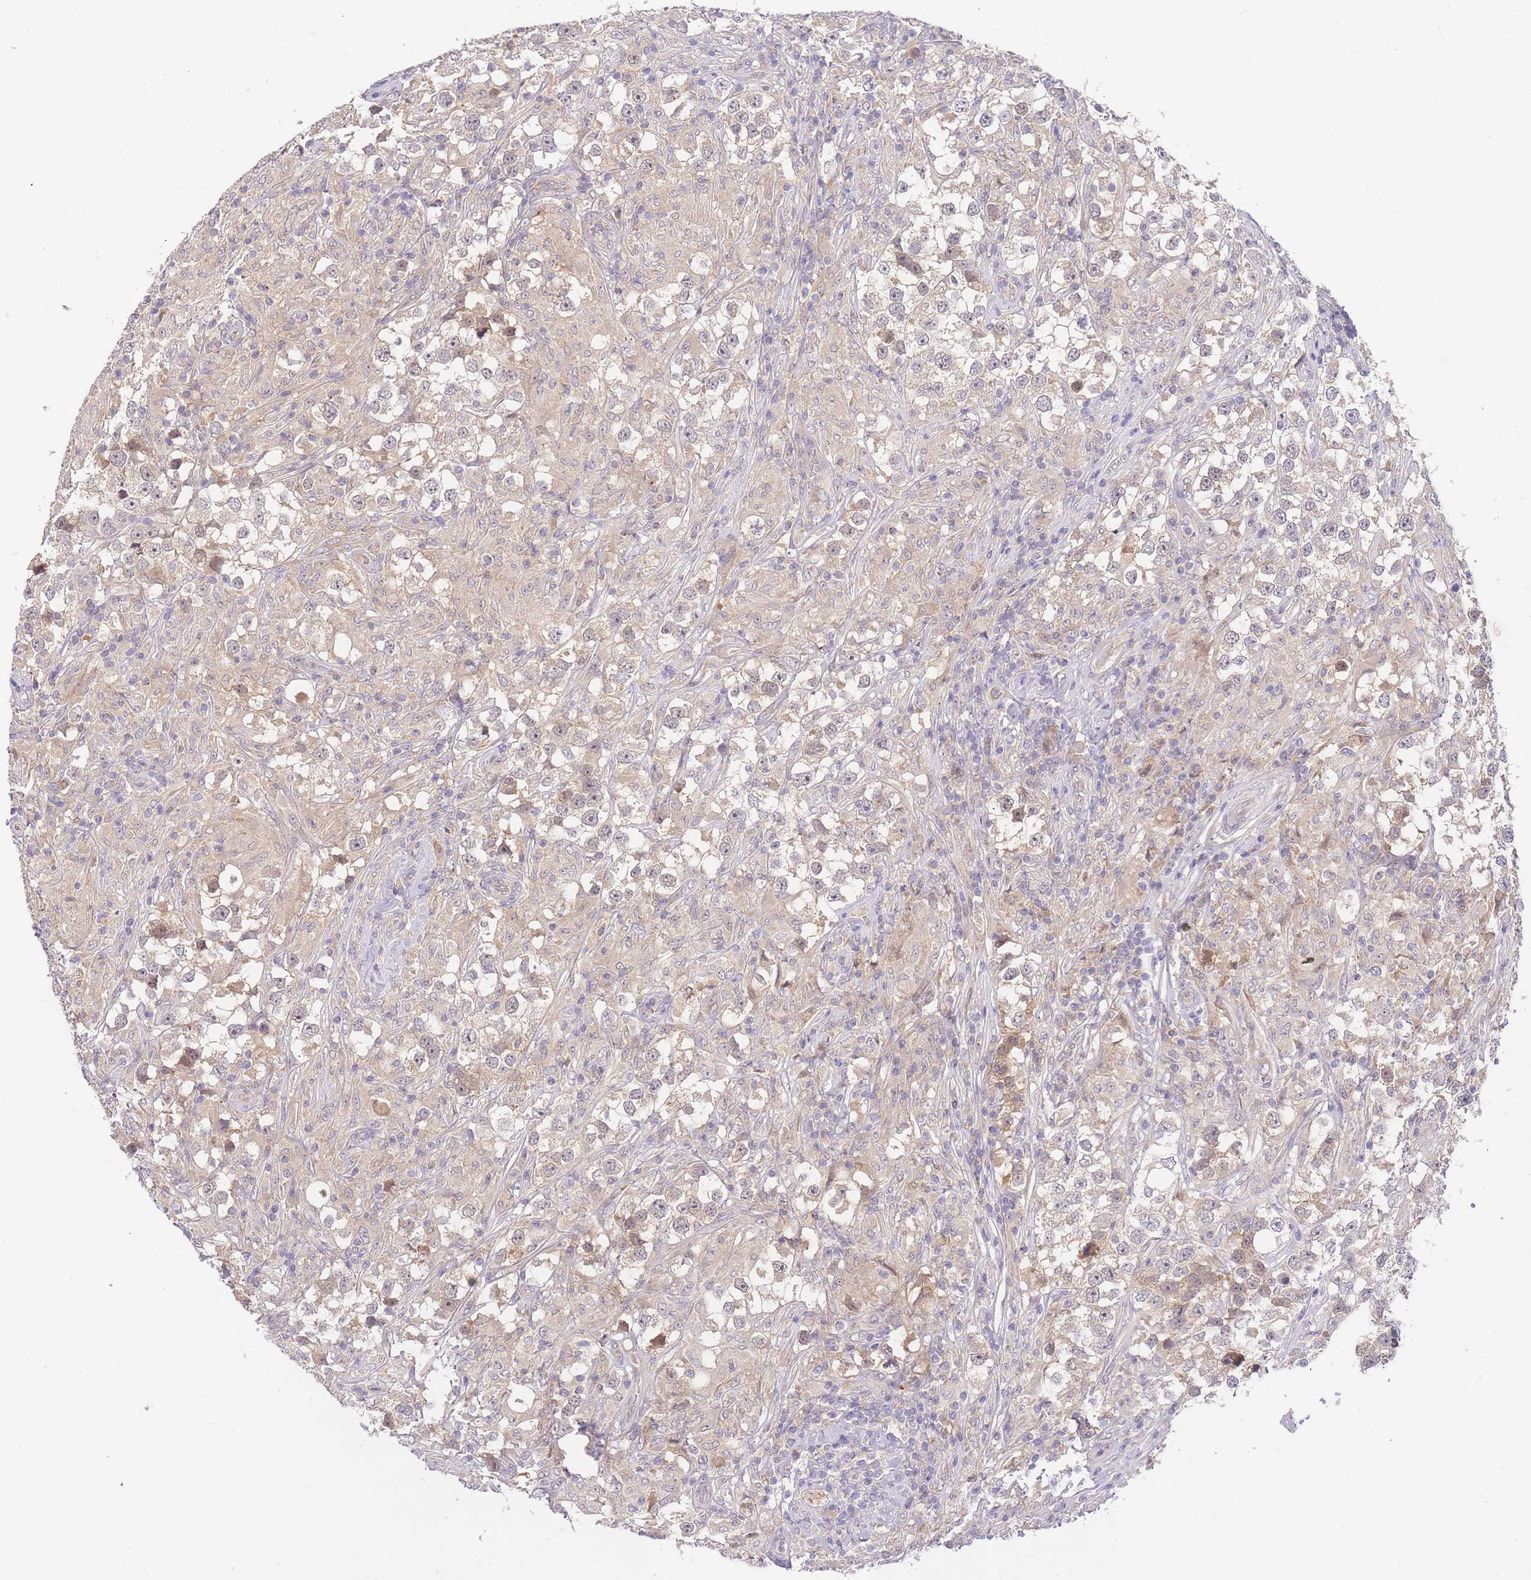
{"staining": {"intensity": "negative", "quantity": "none", "location": "none"}, "tissue": "testis cancer", "cell_type": "Tumor cells", "image_type": "cancer", "snomed": [{"axis": "morphology", "description": "Seminoma, NOS"}, {"axis": "topography", "description": "Testis"}], "caption": "IHC of seminoma (testis) reveals no expression in tumor cells.", "gene": "ZNF577", "patient": {"sex": "male", "age": 46}}